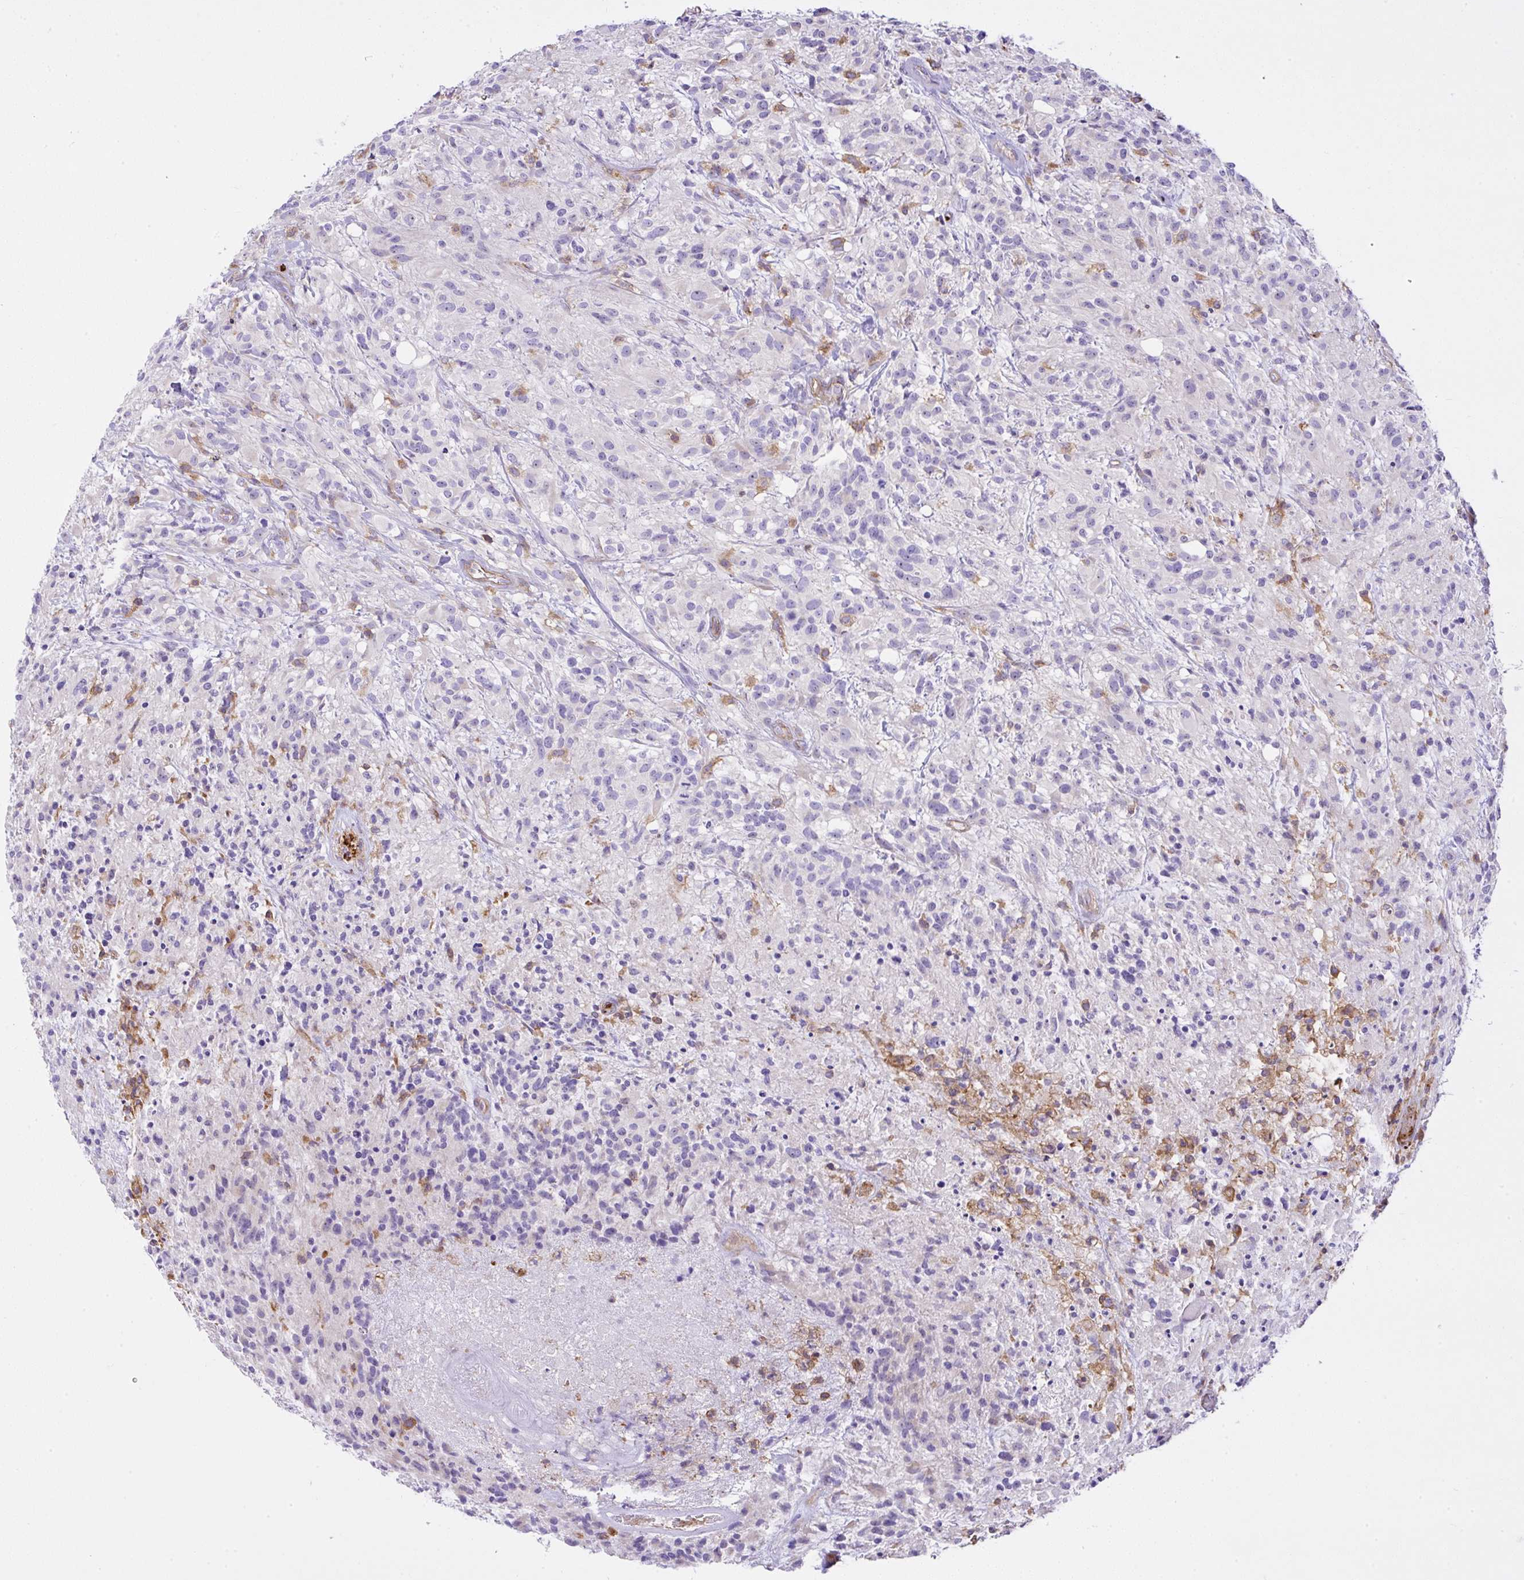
{"staining": {"intensity": "negative", "quantity": "none", "location": "none"}, "tissue": "glioma", "cell_type": "Tumor cells", "image_type": "cancer", "snomed": [{"axis": "morphology", "description": "Glioma, malignant, High grade"}, {"axis": "topography", "description": "Brain"}], "caption": "Human glioma stained for a protein using IHC exhibits no expression in tumor cells.", "gene": "CCDC142", "patient": {"sex": "female", "age": 67}}